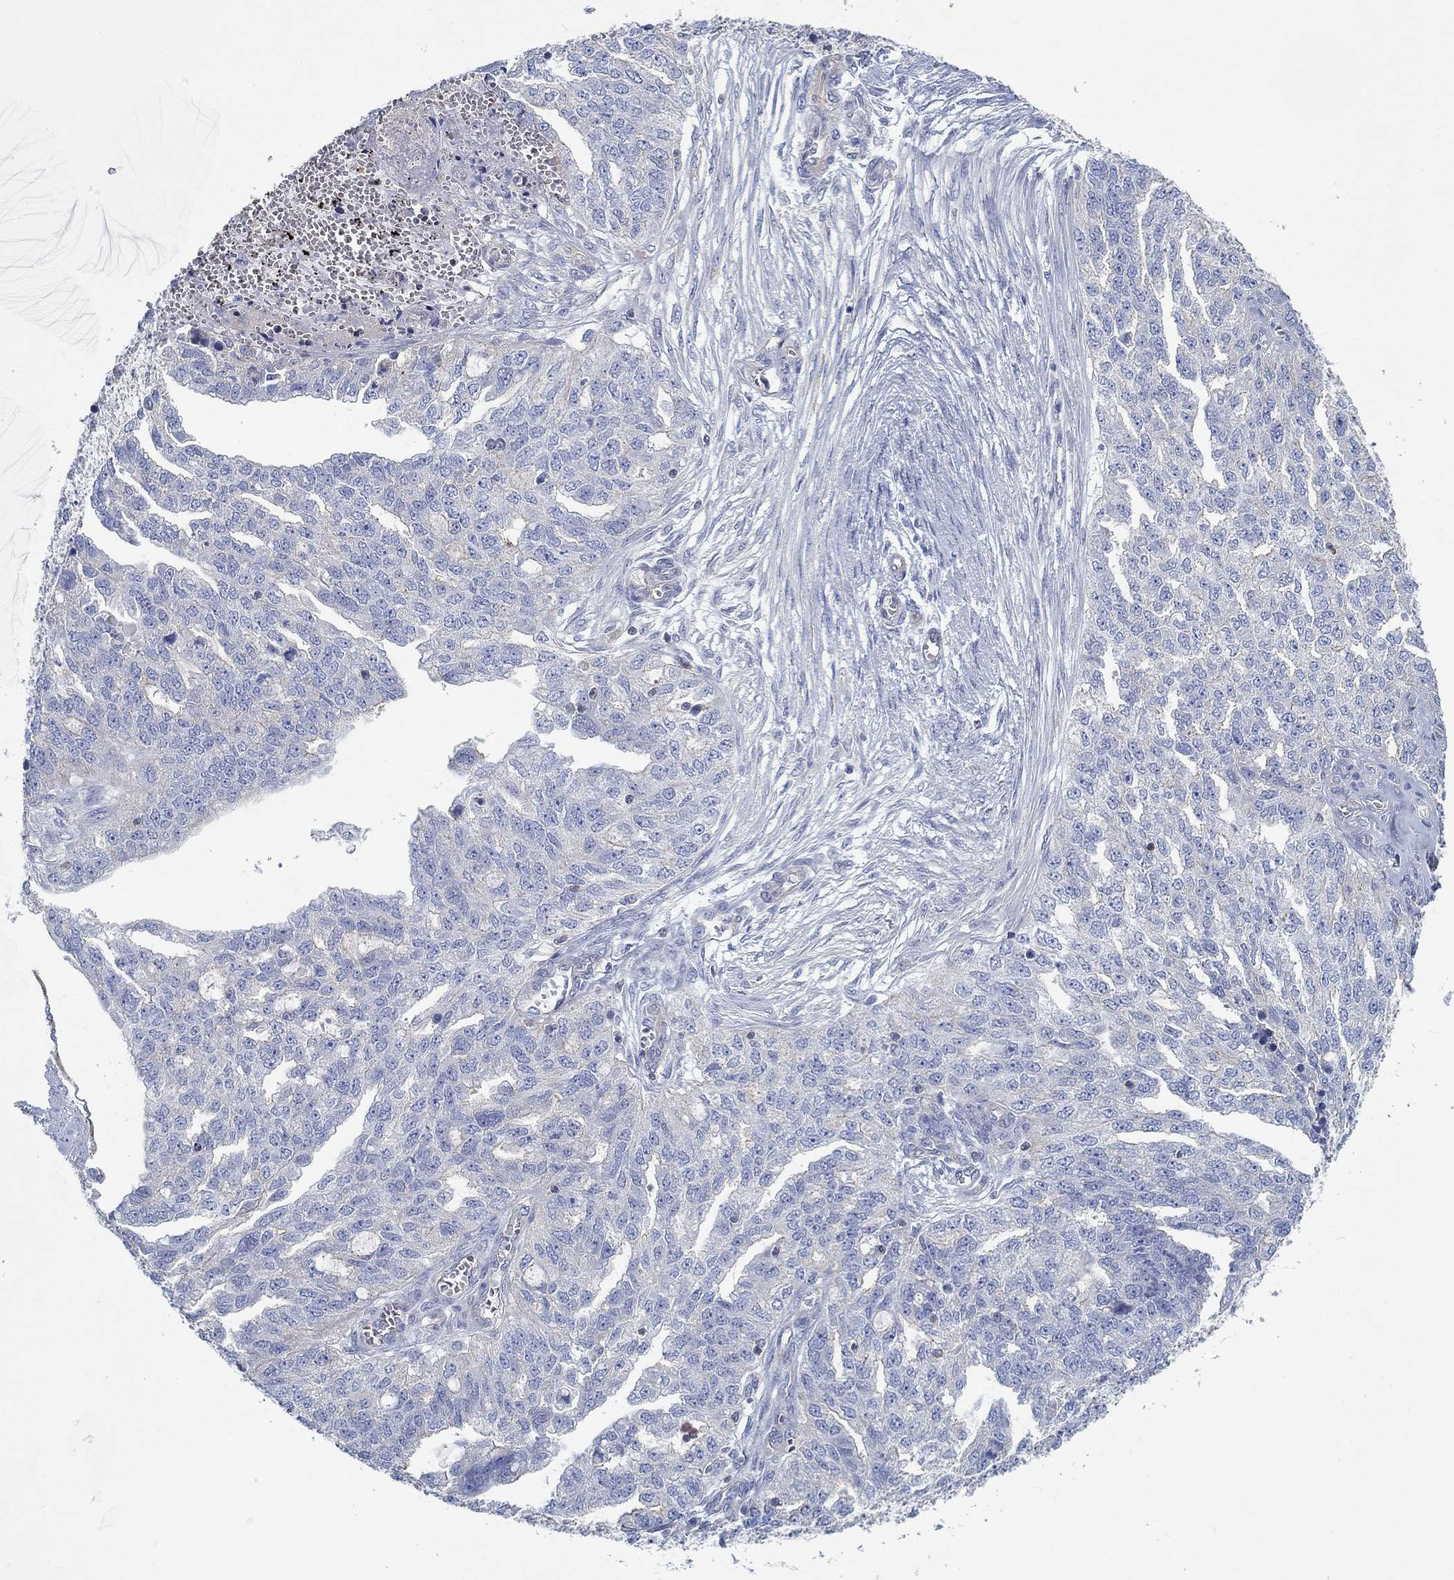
{"staining": {"intensity": "negative", "quantity": "none", "location": "none"}, "tissue": "ovarian cancer", "cell_type": "Tumor cells", "image_type": "cancer", "snomed": [{"axis": "morphology", "description": "Cystadenocarcinoma, serous, NOS"}, {"axis": "topography", "description": "Ovary"}], "caption": "Tumor cells show no significant protein staining in ovarian cancer (serous cystadenocarcinoma).", "gene": "BBOF1", "patient": {"sex": "female", "age": 51}}